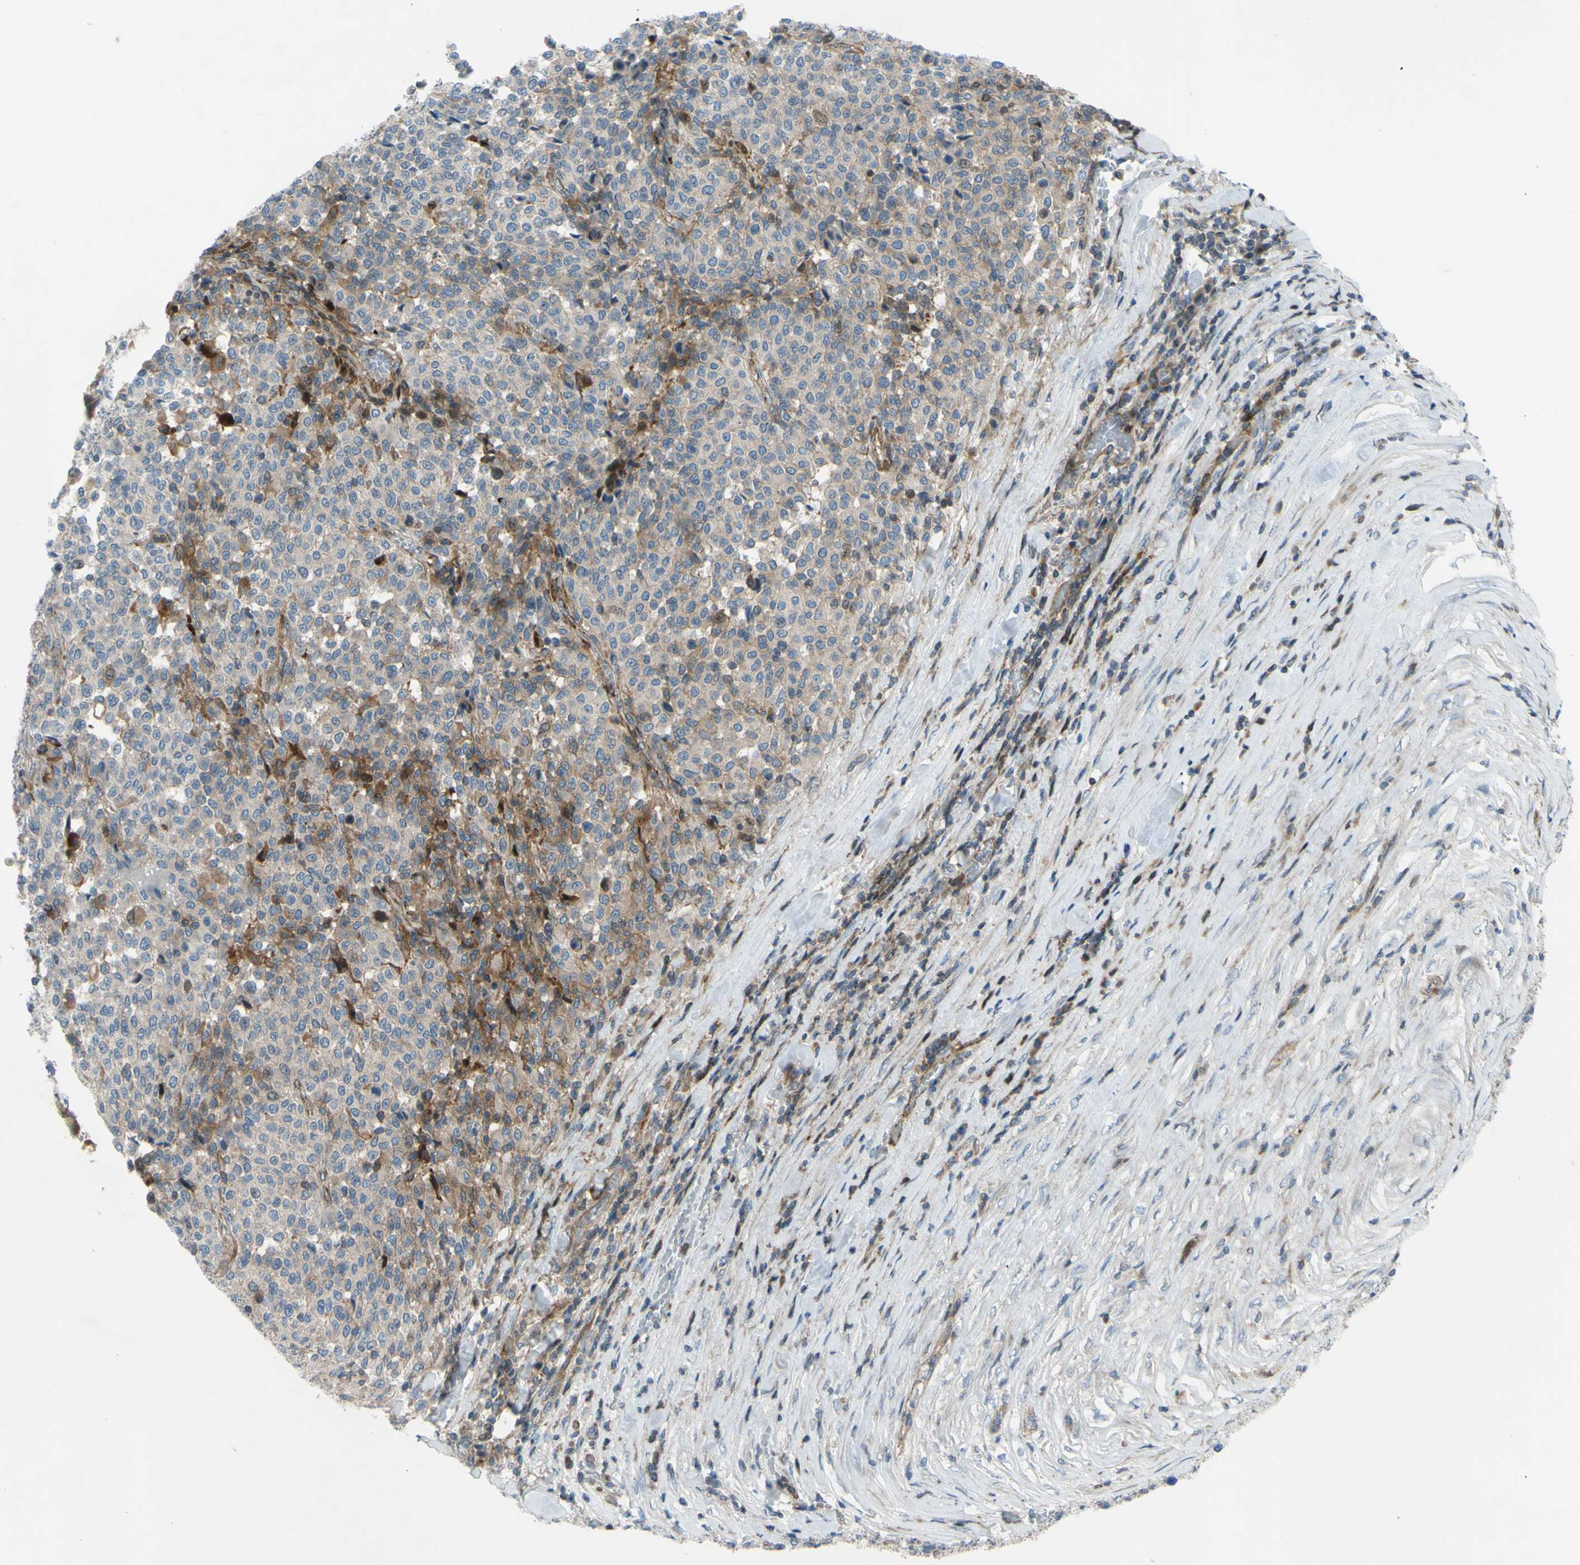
{"staining": {"intensity": "negative", "quantity": "none", "location": "none"}, "tissue": "melanoma", "cell_type": "Tumor cells", "image_type": "cancer", "snomed": [{"axis": "morphology", "description": "Malignant melanoma, Metastatic site"}, {"axis": "topography", "description": "Pancreas"}], "caption": "Protein analysis of melanoma exhibits no significant expression in tumor cells.", "gene": "PAK2", "patient": {"sex": "female", "age": 30}}